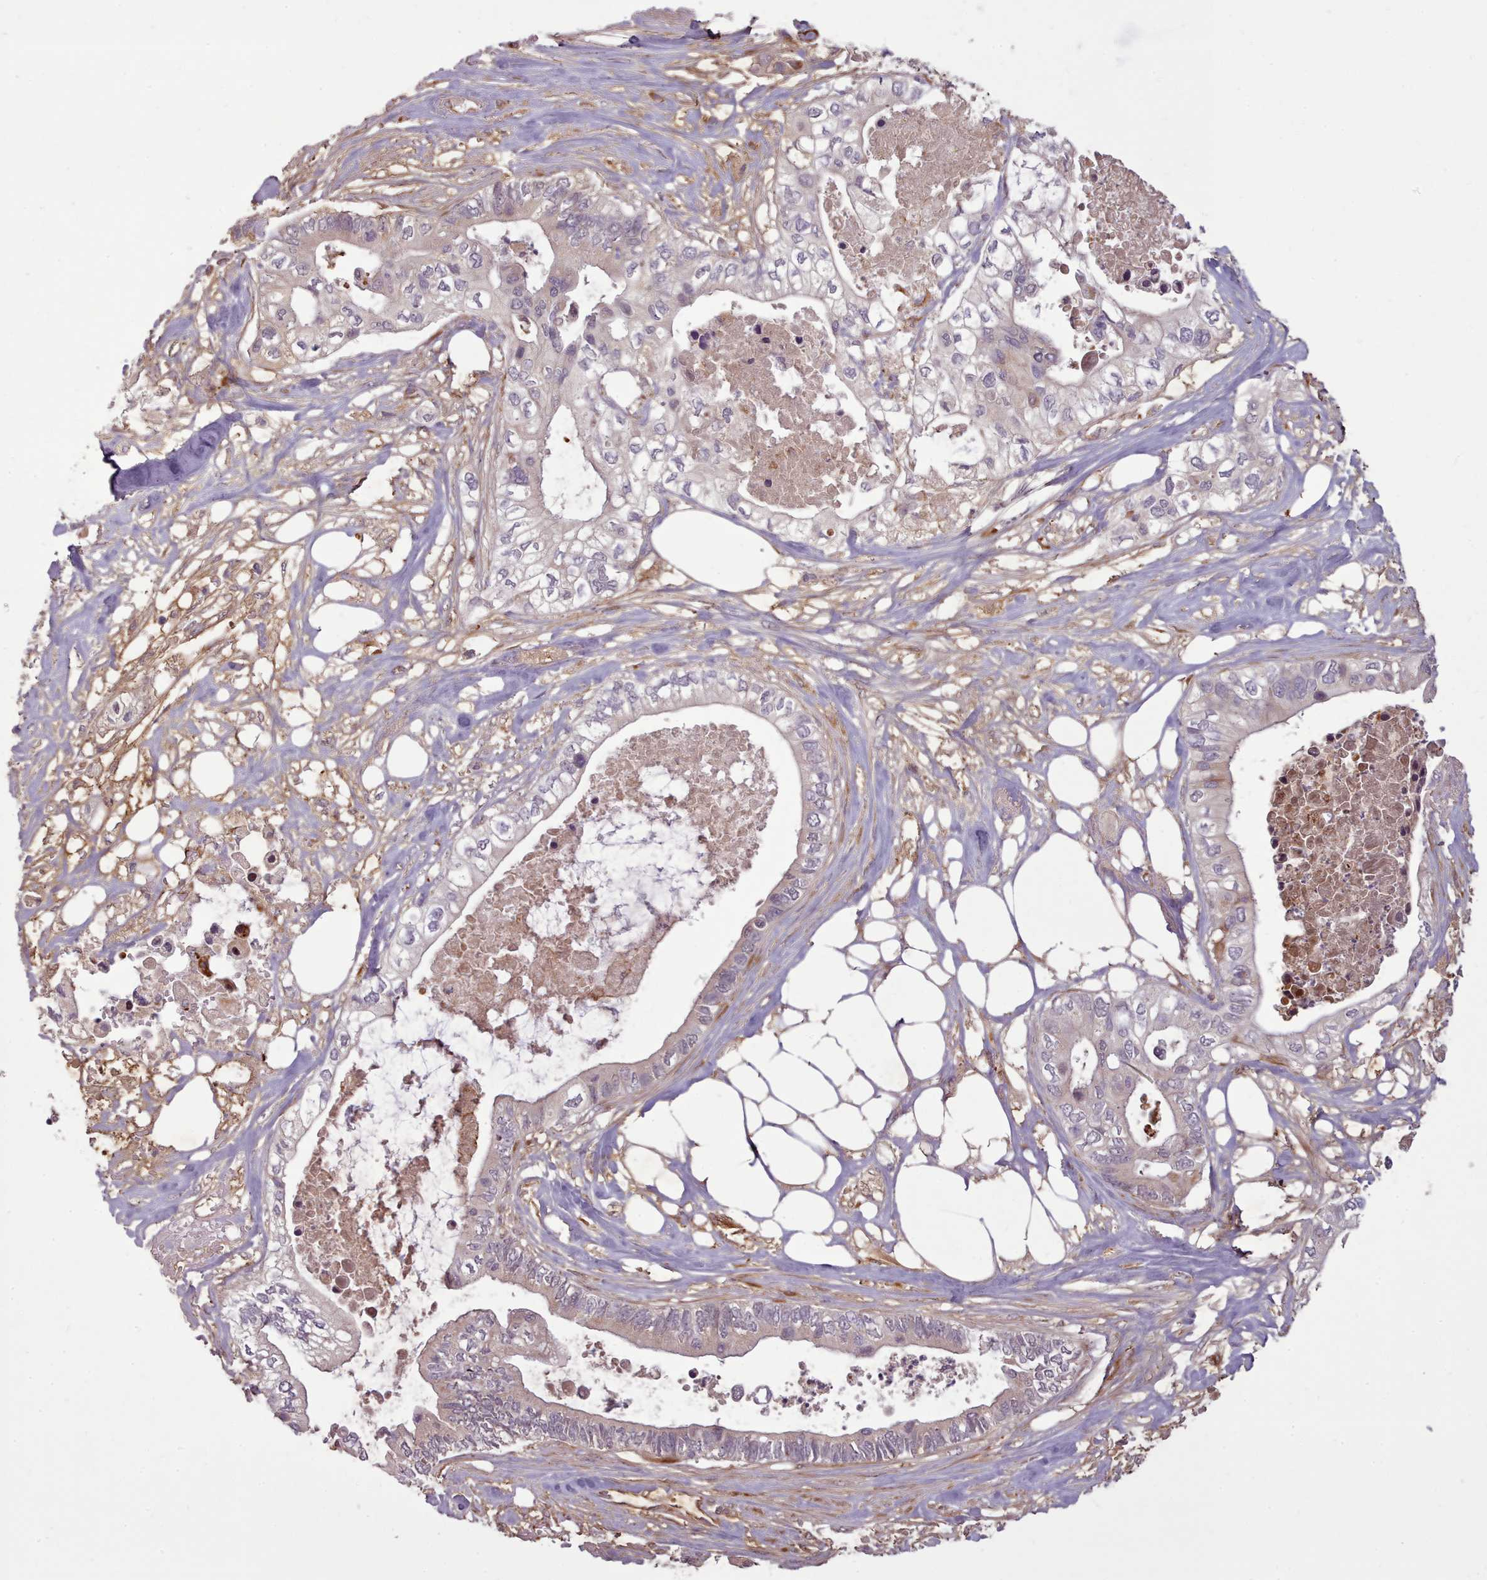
{"staining": {"intensity": "negative", "quantity": "none", "location": "none"}, "tissue": "pancreatic cancer", "cell_type": "Tumor cells", "image_type": "cancer", "snomed": [{"axis": "morphology", "description": "Adenocarcinoma, NOS"}, {"axis": "topography", "description": "Pancreas"}], "caption": "This is an IHC histopathology image of pancreatic cancer (adenocarcinoma). There is no staining in tumor cells.", "gene": "GBGT1", "patient": {"sex": "female", "age": 63}}